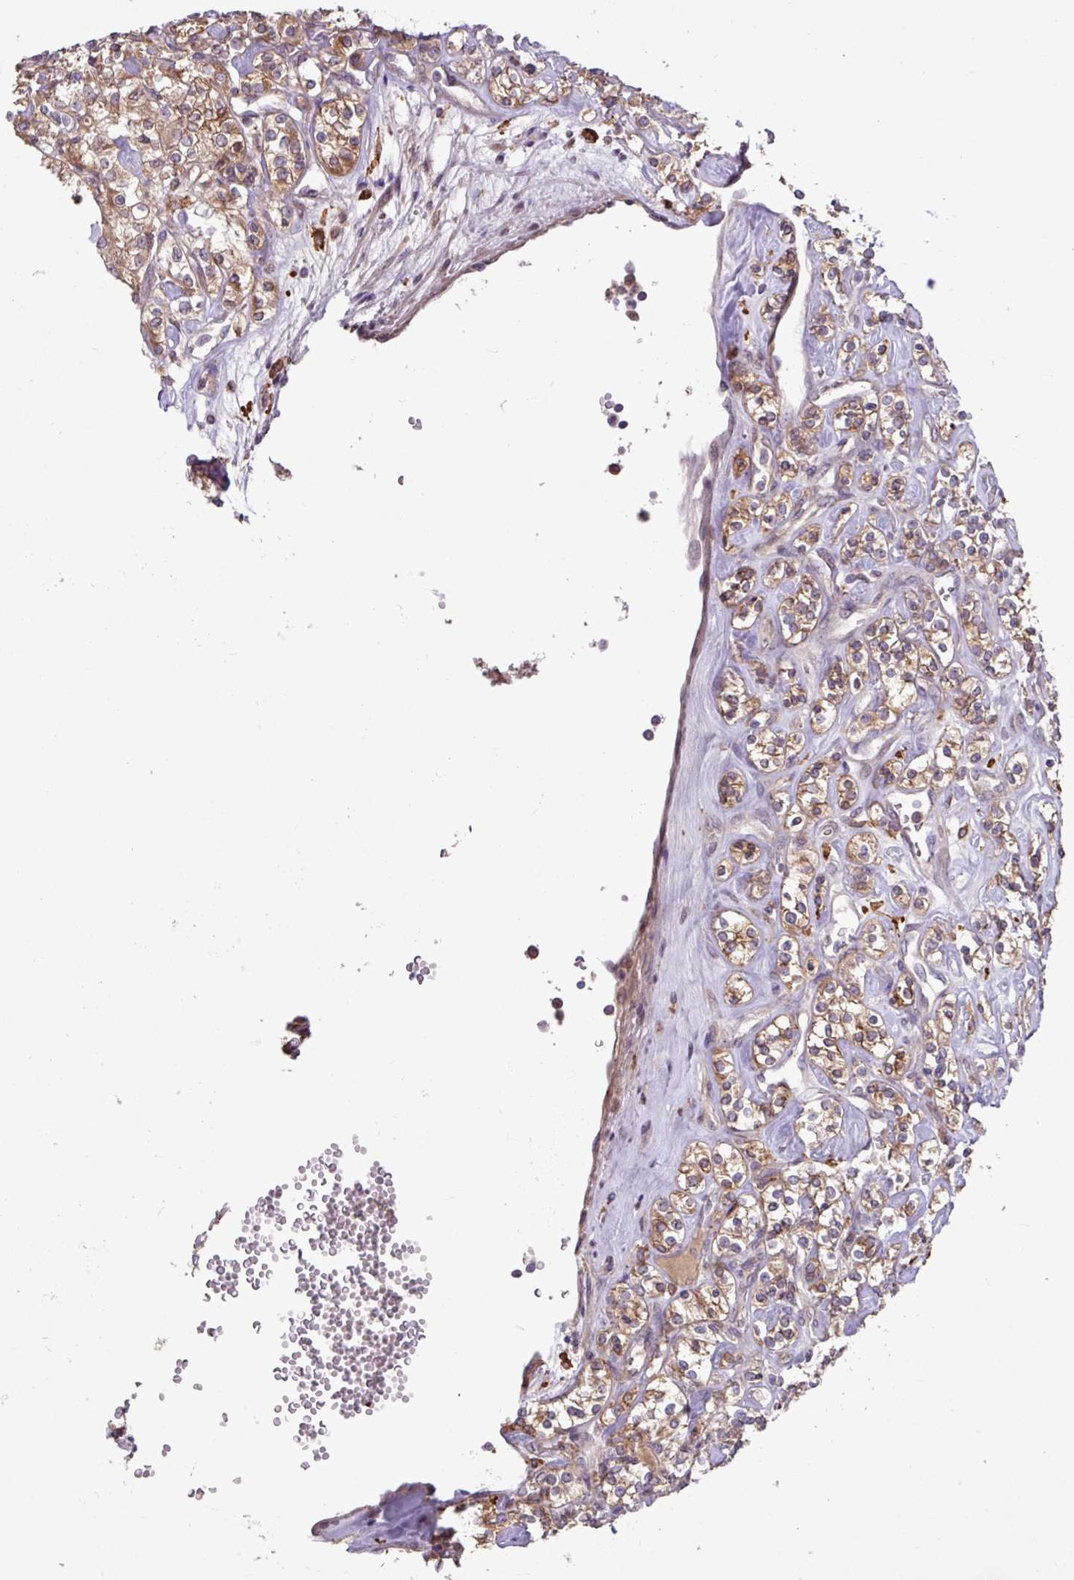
{"staining": {"intensity": "moderate", "quantity": ">75%", "location": "cytoplasmic/membranous"}, "tissue": "renal cancer", "cell_type": "Tumor cells", "image_type": "cancer", "snomed": [{"axis": "morphology", "description": "Adenocarcinoma, NOS"}, {"axis": "topography", "description": "Kidney"}], "caption": "Protein analysis of renal cancer (adenocarcinoma) tissue reveals moderate cytoplasmic/membranous positivity in about >75% of tumor cells.", "gene": "ARHGEF25", "patient": {"sex": "male", "age": 77}}